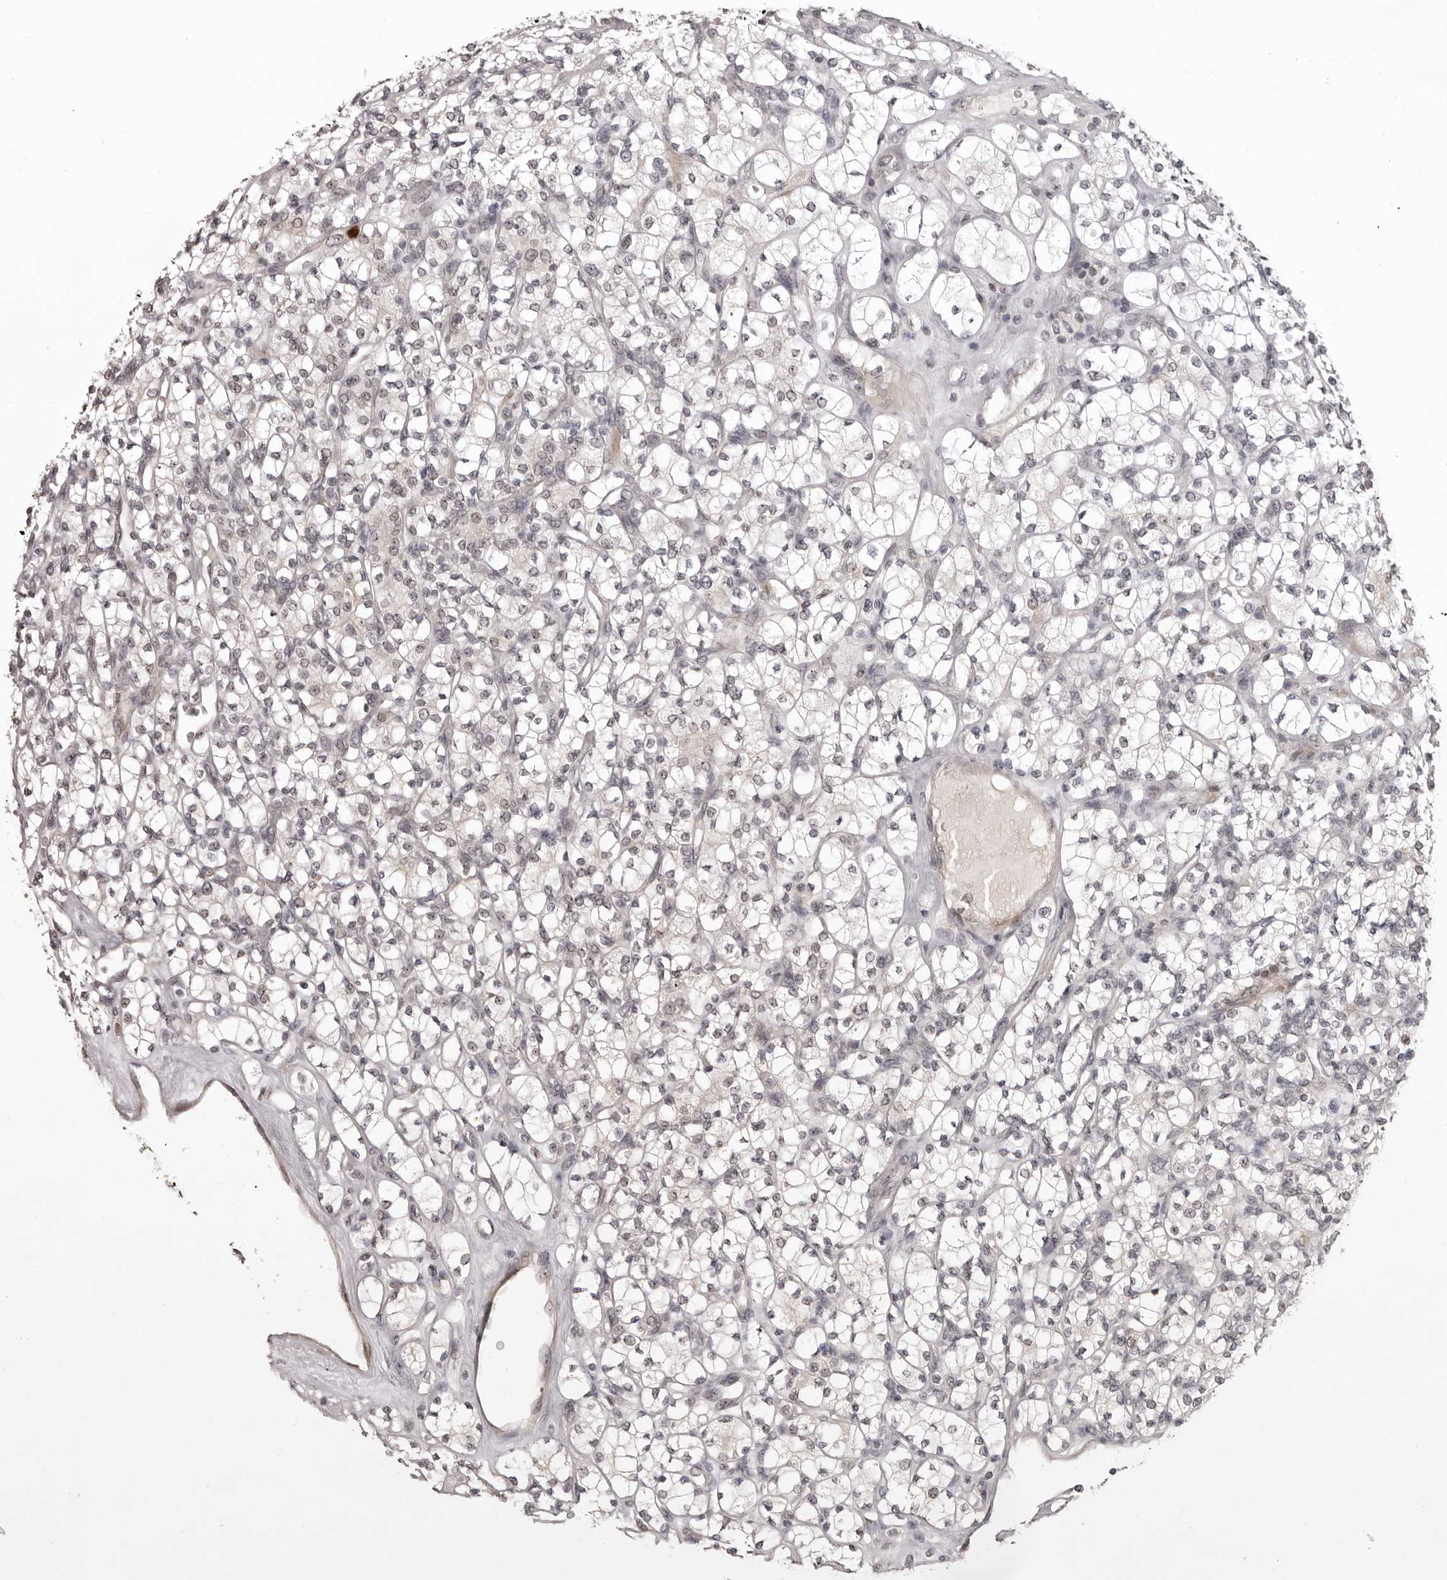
{"staining": {"intensity": "weak", "quantity": "<25%", "location": "nuclear"}, "tissue": "renal cancer", "cell_type": "Tumor cells", "image_type": "cancer", "snomed": [{"axis": "morphology", "description": "Adenocarcinoma, NOS"}, {"axis": "topography", "description": "Kidney"}], "caption": "The photomicrograph shows no significant expression in tumor cells of renal cancer. (IHC, brightfield microscopy, high magnification).", "gene": "HELZ", "patient": {"sex": "male", "age": 77}}